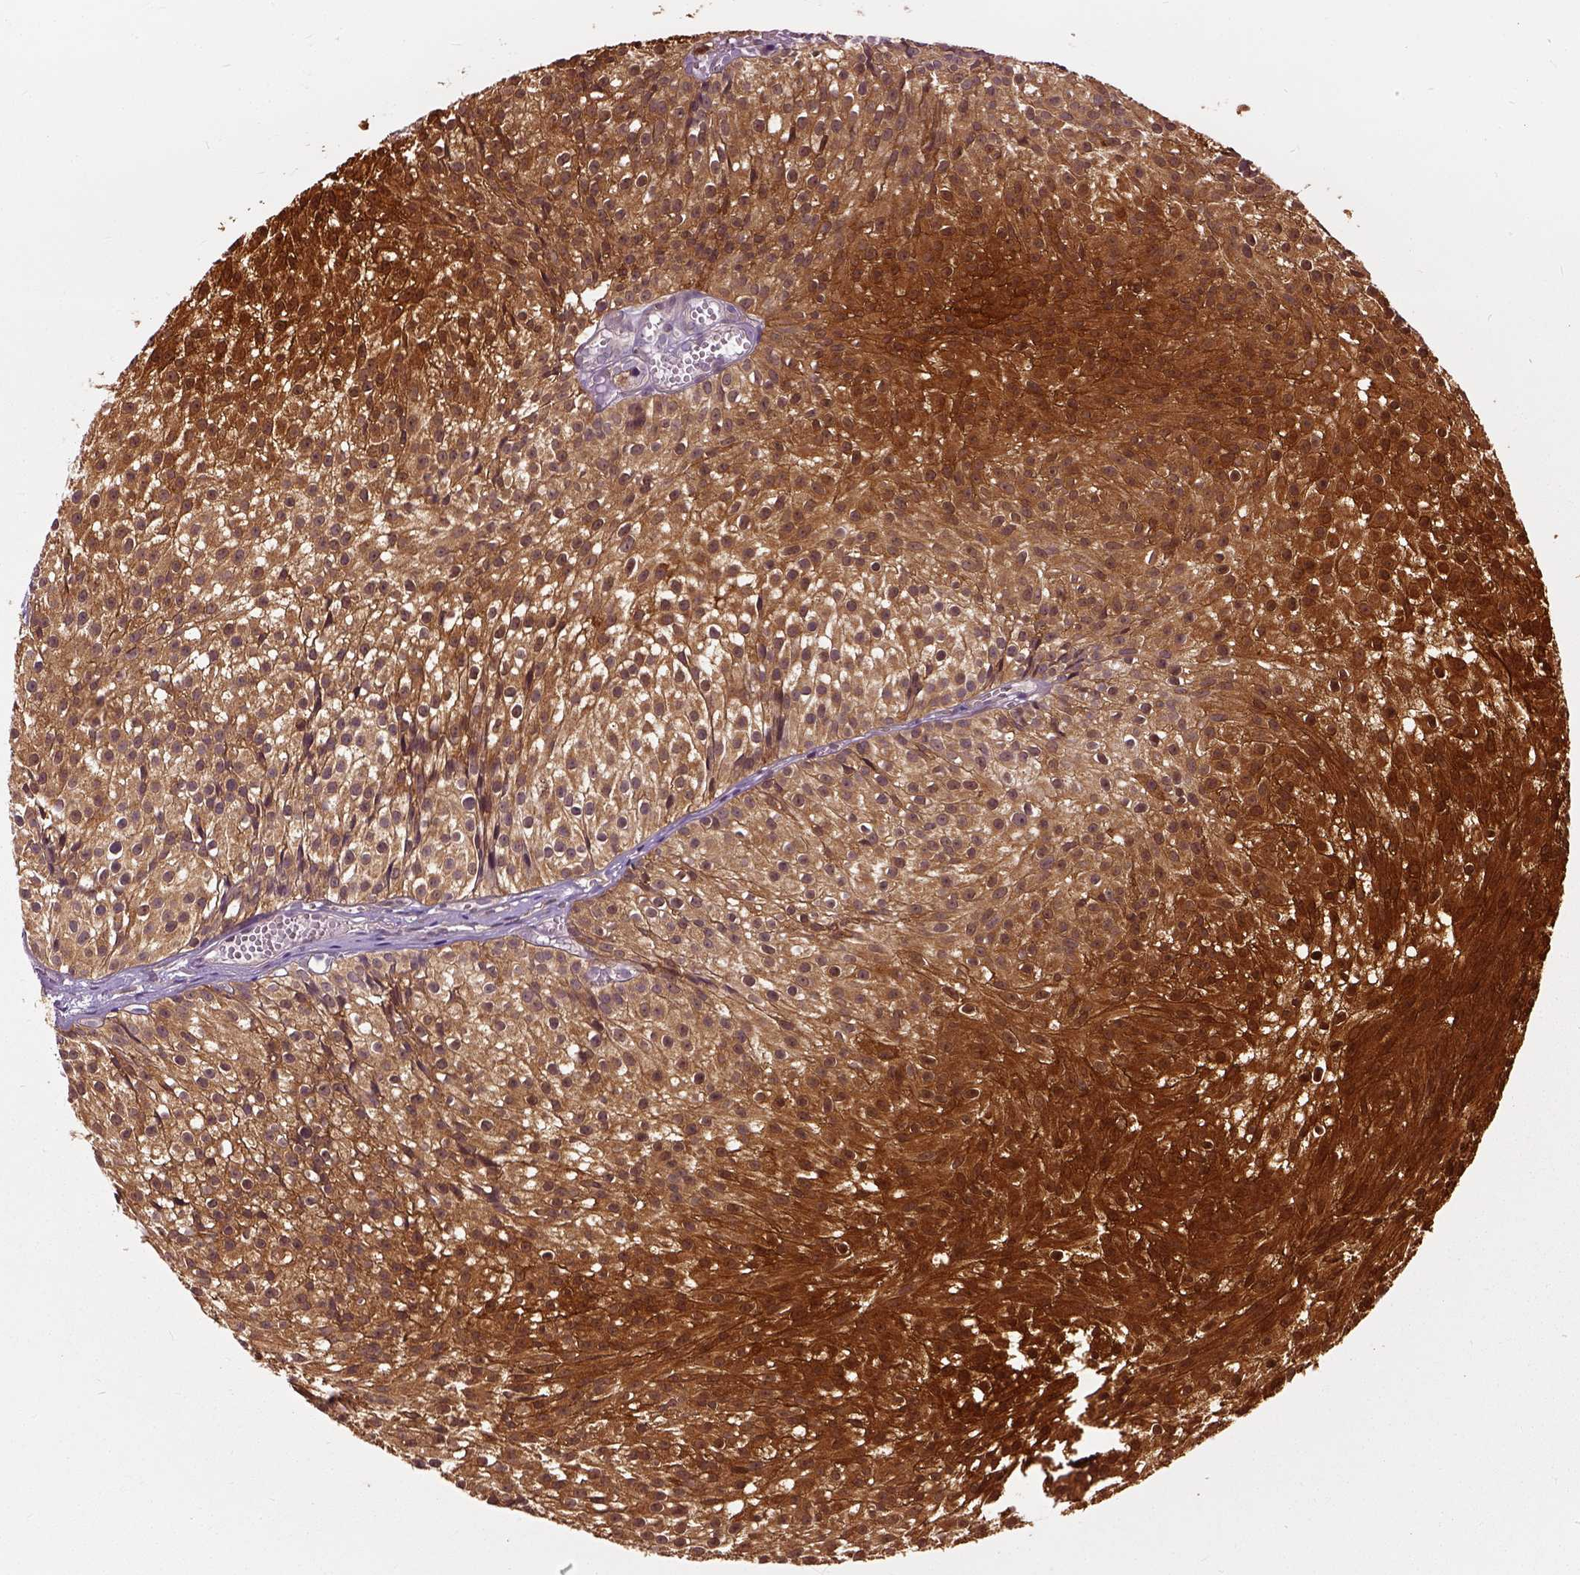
{"staining": {"intensity": "strong", "quantity": ">75%", "location": "cytoplasmic/membranous"}, "tissue": "urothelial cancer", "cell_type": "Tumor cells", "image_type": "cancer", "snomed": [{"axis": "morphology", "description": "Urothelial carcinoma, Low grade"}, {"axis": "topography", "description": "Urinary bladder"}], "caption": "Urothelial carcinoma (low-grade) was stained to show a protein in brown. There is high levels of strong cytoplasmic/membranous positivity in about >75% of tumor cells.", "gene": "GPI", "patient": {"sex": "male", "age": 63}}